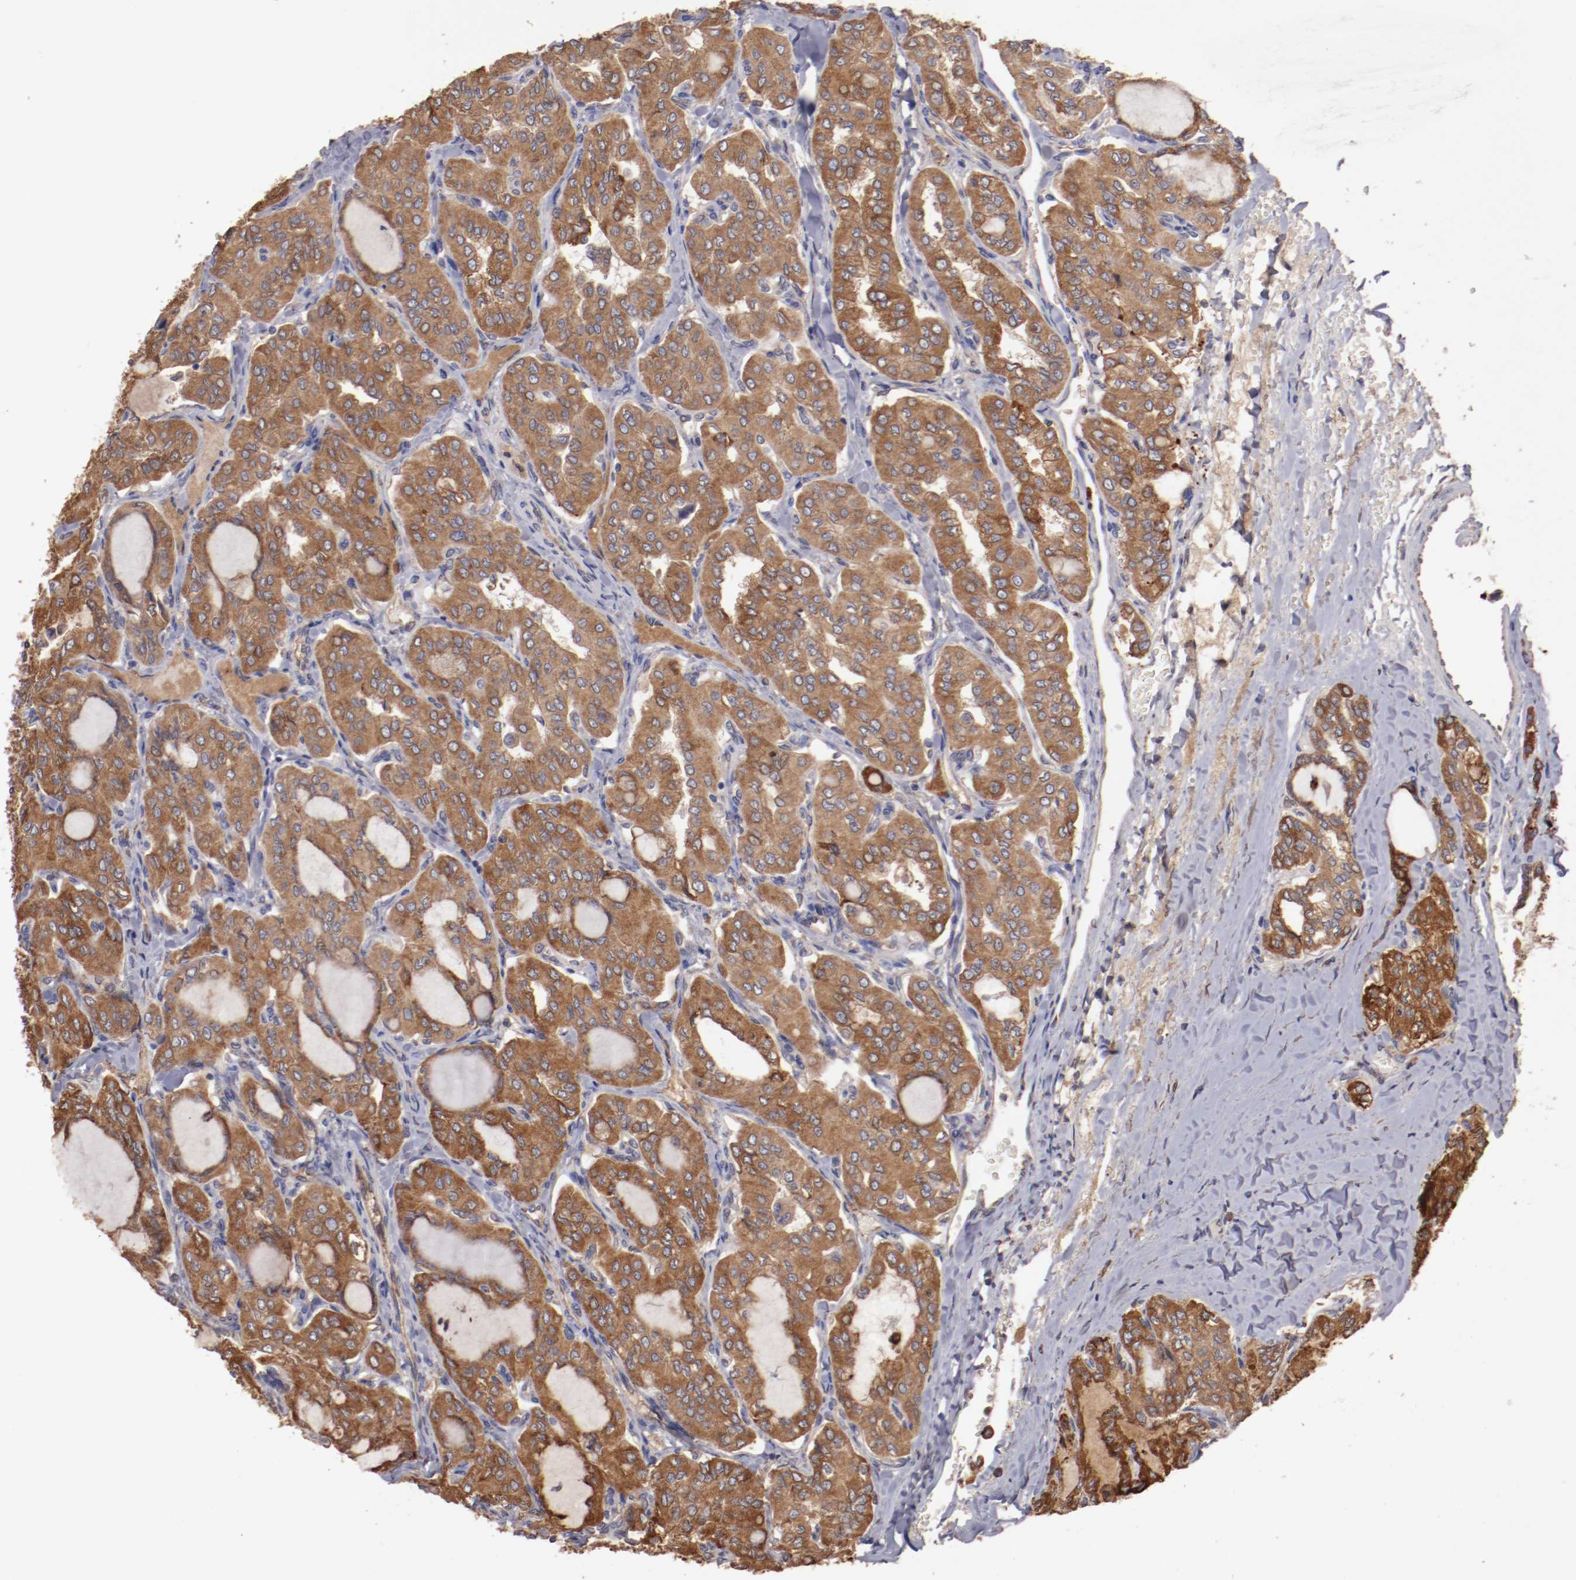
{"staining": {"intensity": "moderate", "quantity": ">75%", "location": "cytoplasmic/membranous"}, "tissue": "thyroid cancer", "cell_type": "Tumor cells", "image_type": "cancer", "snomed": [{"axis": "morphology", "description": "Papillary adenocarcinoma, NOS"}, {"axis": "topography", "description": "Thyroid gland"}], "caption": "There is medium levels of moderate cytoplasmic/membranous staining in tumor cells of thyroid cancer (papillary adenocarcinoma), as demonstrated by immunohistochemical staining (brown color).", "gene": "NFKBIE", "patient": {"sex": "male", "age": 20}}